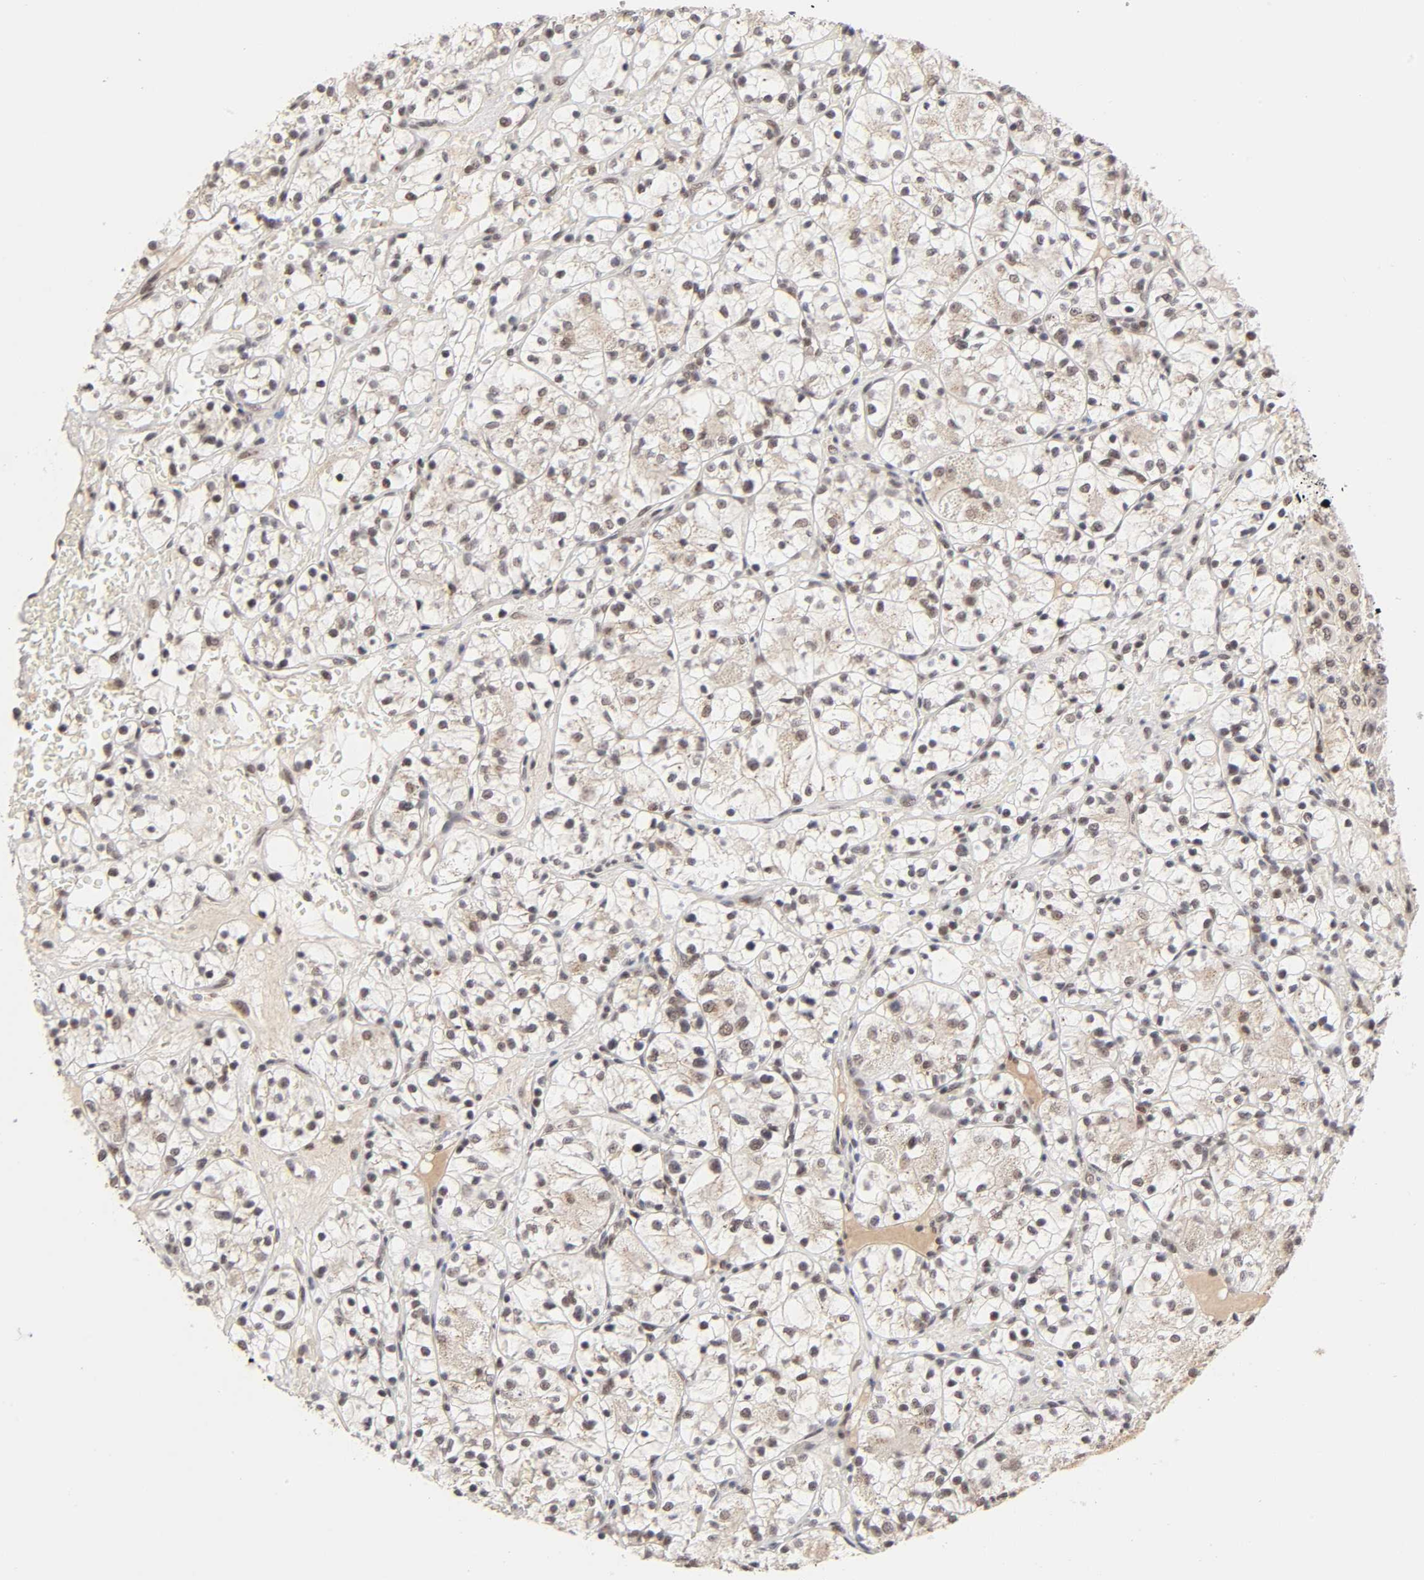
{"staining": {"intensity": "moderate", "quantity": "25%-75%", "location": "cytoplasmic/membranous,nuclear"}, "tissue": "renal cancer", "cell_type": "Tumor cells", "image_type": "cancer", "snomed": [{"axis": "morphology", "description": "Adenocarcinoma, NOS"}, {"axis": "topography", "description": "Kidney"}], "caption": "Protein expression analysis of renal adenocarcinoma displays moderate cytoplasmic/membranous and nuclear positivity in about 25%-75% of tumor cells.", "gene": "EP300", "patient": {"sex": "female", "age": 60}}